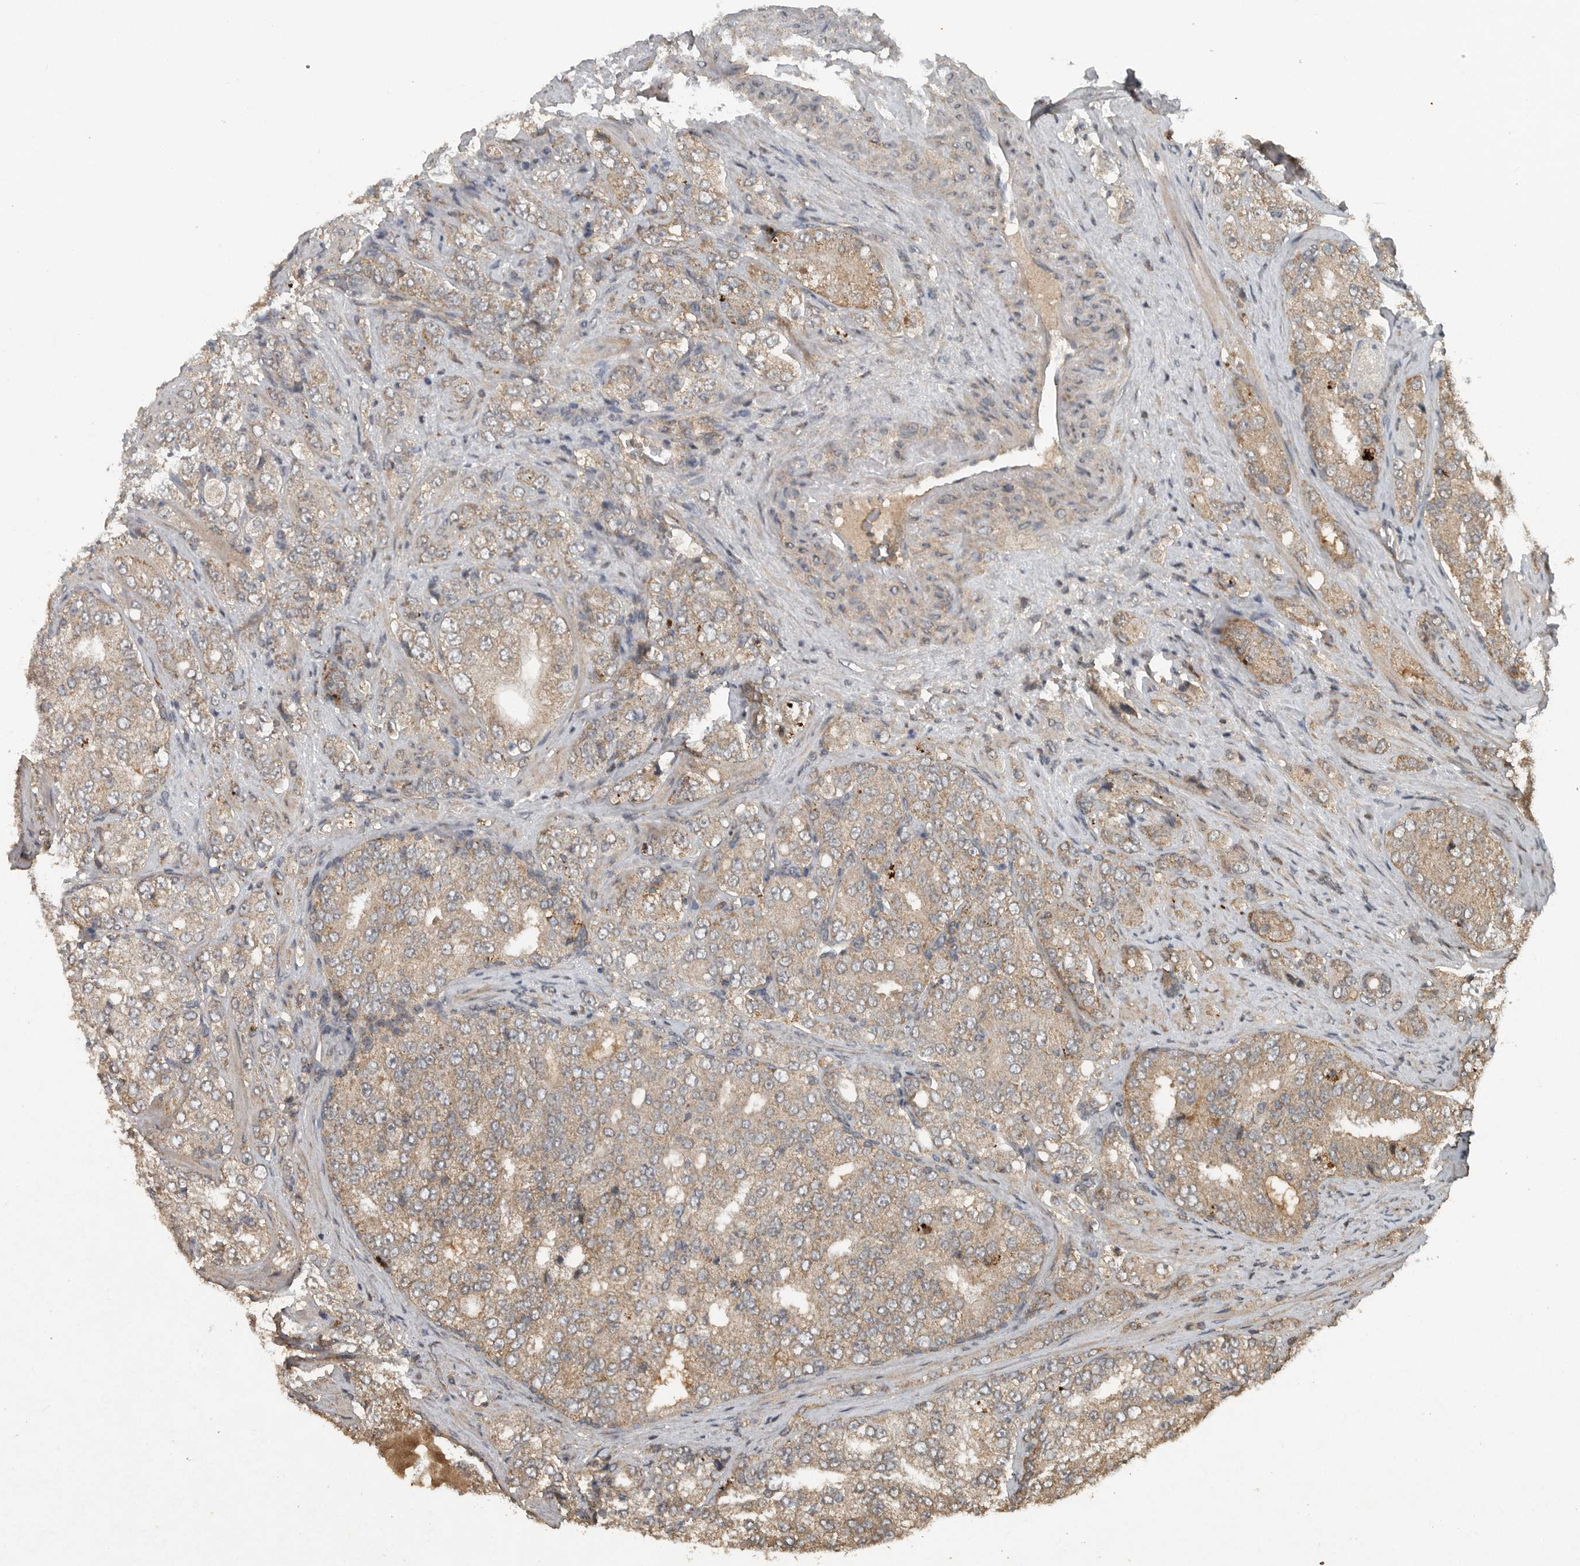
{"staining": {"intensity": "weak", "quantity": "25%-75%", "location": "cytoplasmic/membranous"}, "tissue": "prostate cancer", "cell_type": "Tumor cells", "image_type": "cancer", "snomed": [{"axis": "morphology", "description": "Adenocarcinoma, High grade"}, {"axis": "topography", "description": "Prostate"}], "caption": "Approximately 25%-75% of tumor cells in adenocarcinoma (high-grade) (prostate) exhibit weak cytoplasmic/membranous protein staining as visualized by brown immunohistochemical staining.", "gene": "IL6ST", "patient": {"sex": "male", "age": 58}}